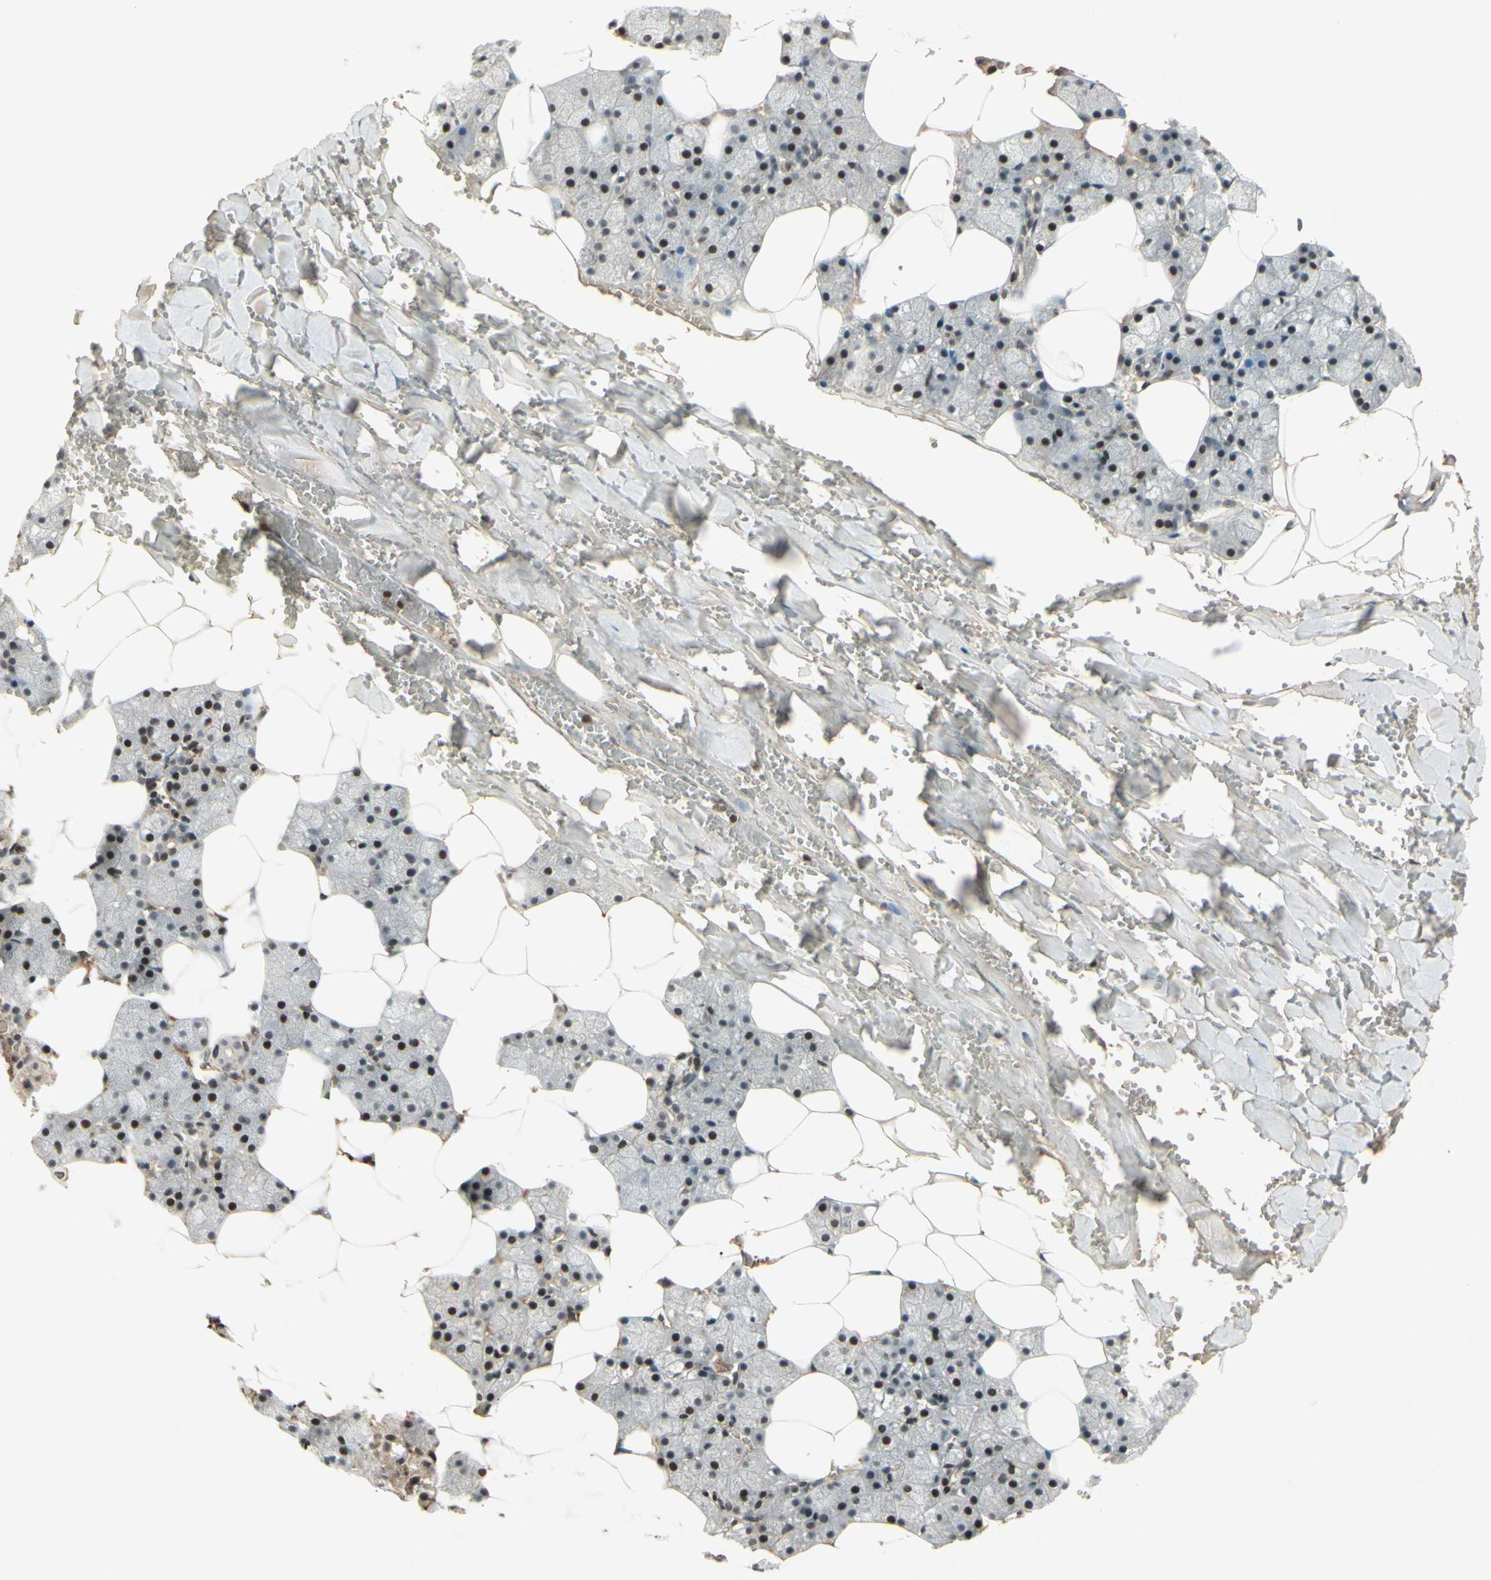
{"staining": {"intensity": "moderate", "quantity": "25%-75%", "location": "nuclear"}, "tissue": "salivary gland", "cell_type": "Glandular cells", "image_type": "normal", "snomed": [{"axis": "morphology", "description": "Normal tissue, NOS"}, {"axis": "topography", "description": "Salivary gland"}], "caption": "Immunohistochemistry (IHC) (DAB (3,3'-diaminobenzidine)) staining of normal human salivary gland demonstrates moderate nuclear protein positivity in approximately 25%-75% of glandular cells.", "gene": "SNW1", "patient": {"sex": "male", "age": 62}}